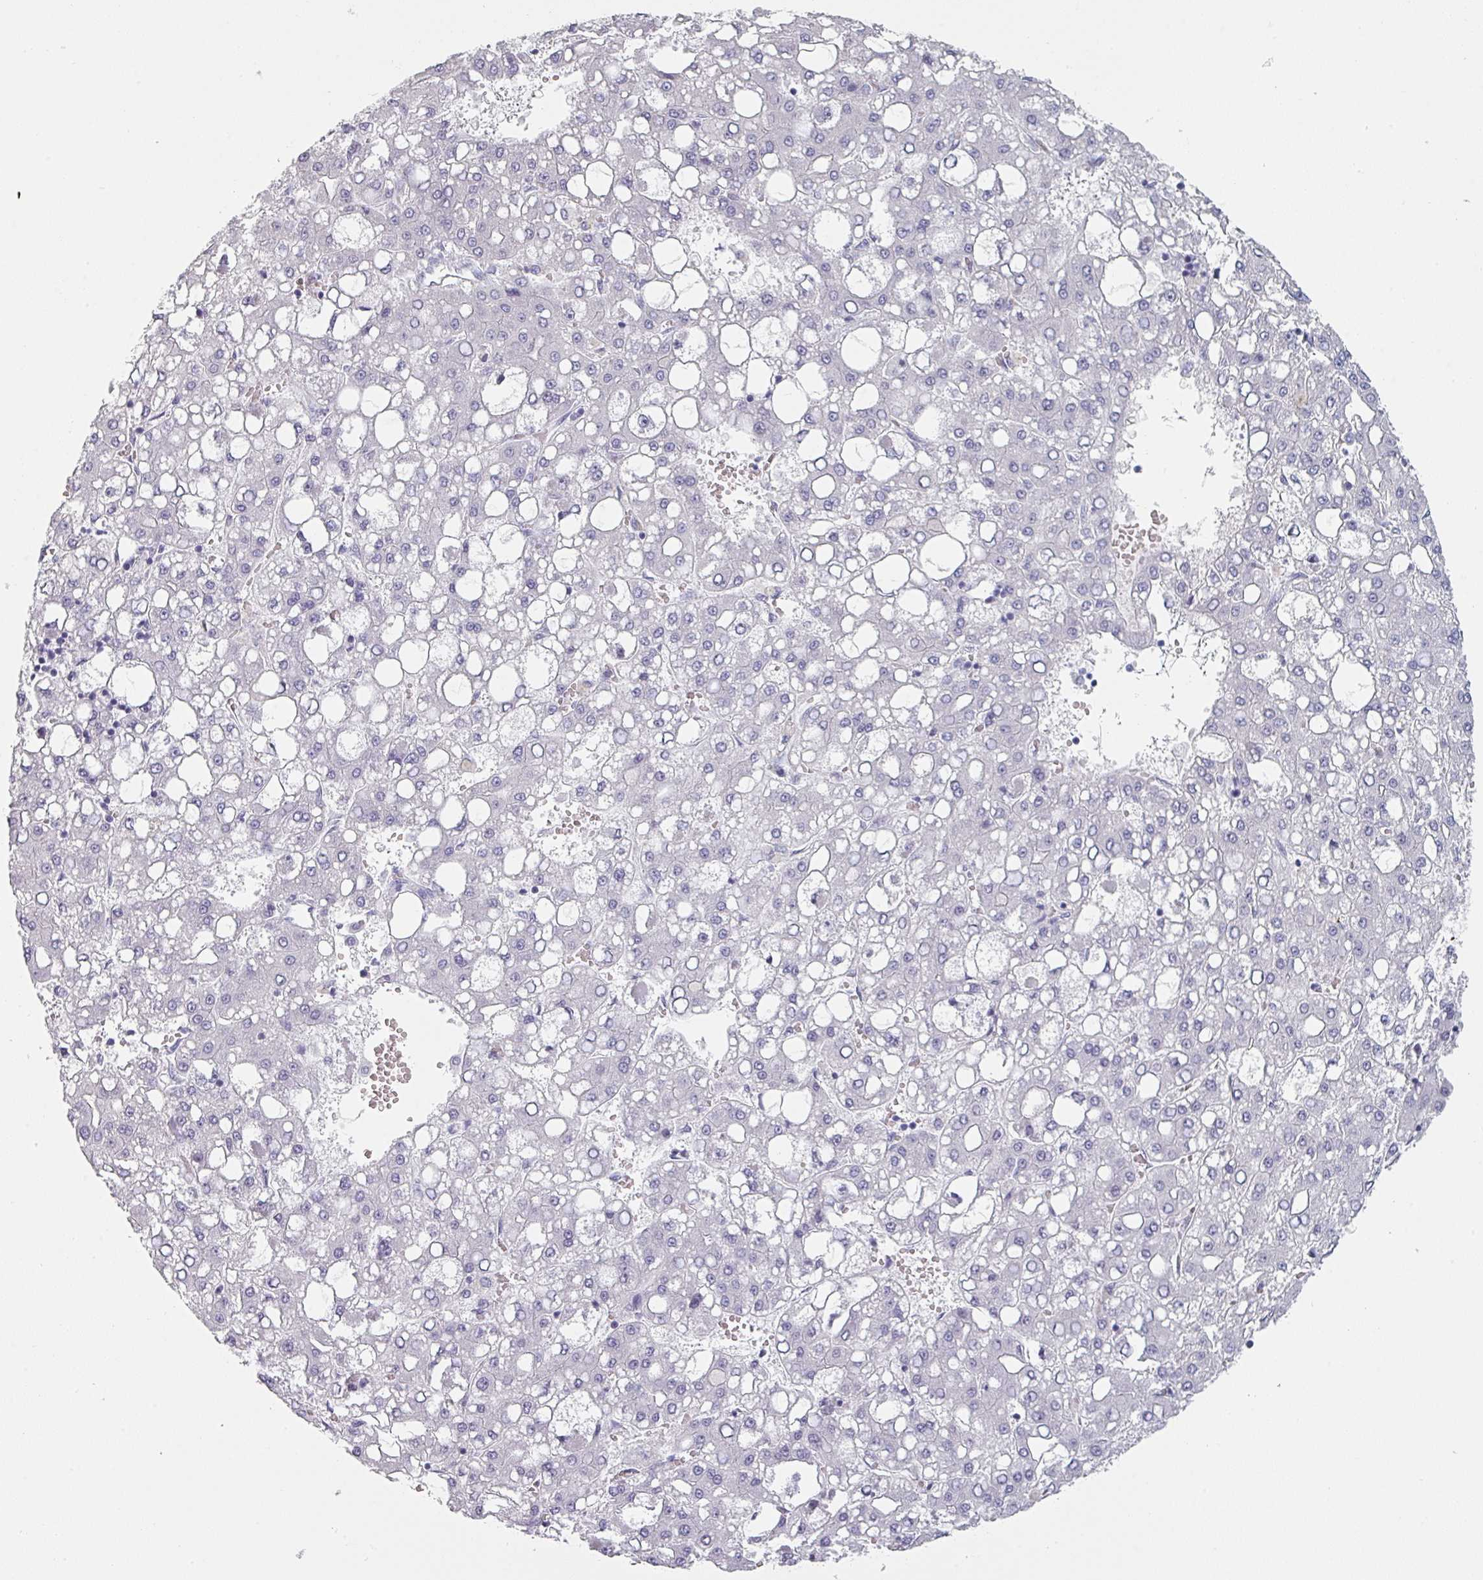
{"staining": {"intensity": "negative", "quantity": "none", "location": "none"}, "tissue": "liver cancer", "cell_type": "Tumor cells", "image_type": "cancer", "snomed": [{"axis": "morphology", "description": "Carcinoma, Hepatocellular, NOS"}, {"axis": "topography", "description": "Liver"}], "caption": "Human hepatocellular carcinoma (liver) stained for a protein using immunohistochemistry (IHC) exhibits no positivity in tumor cells.", "gene": "SFTPA1", "patient": {"sex": "male", "age": 65}}